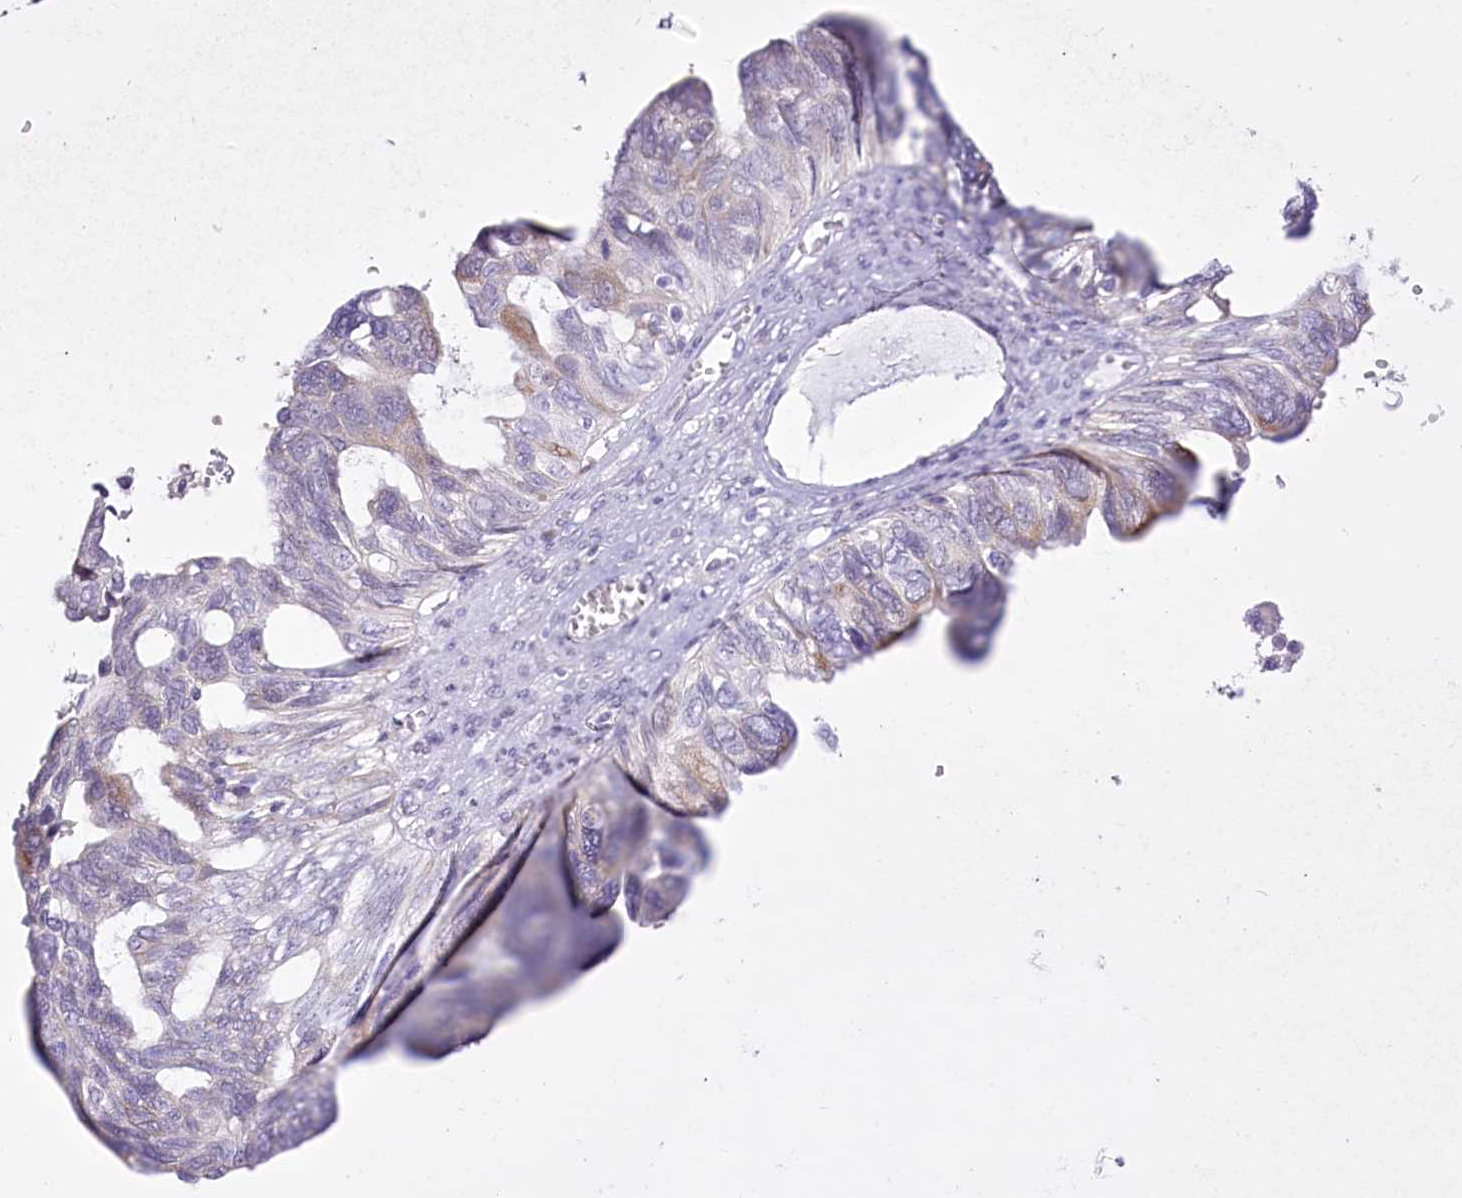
{"staining": {"intensity": "negative", "quantity": "none", "location": "none"}, "tissue": "ovarian cancer", "cell_type": "Tumor cells", "image_type": "cancer", "snomed": [{"axis": "morphology", "description": "Cystadenocarcinoma, serous, NOS"}, {"axis": "topography", "description": "Ovary"}], "caption": "IHC image of ovarian serous cystadenocarcinoma stained for a protein (brown), which reveals no expression in tumor cells.", "gene": "BEND7", "patient": {"sex": "female", "age": 79}}